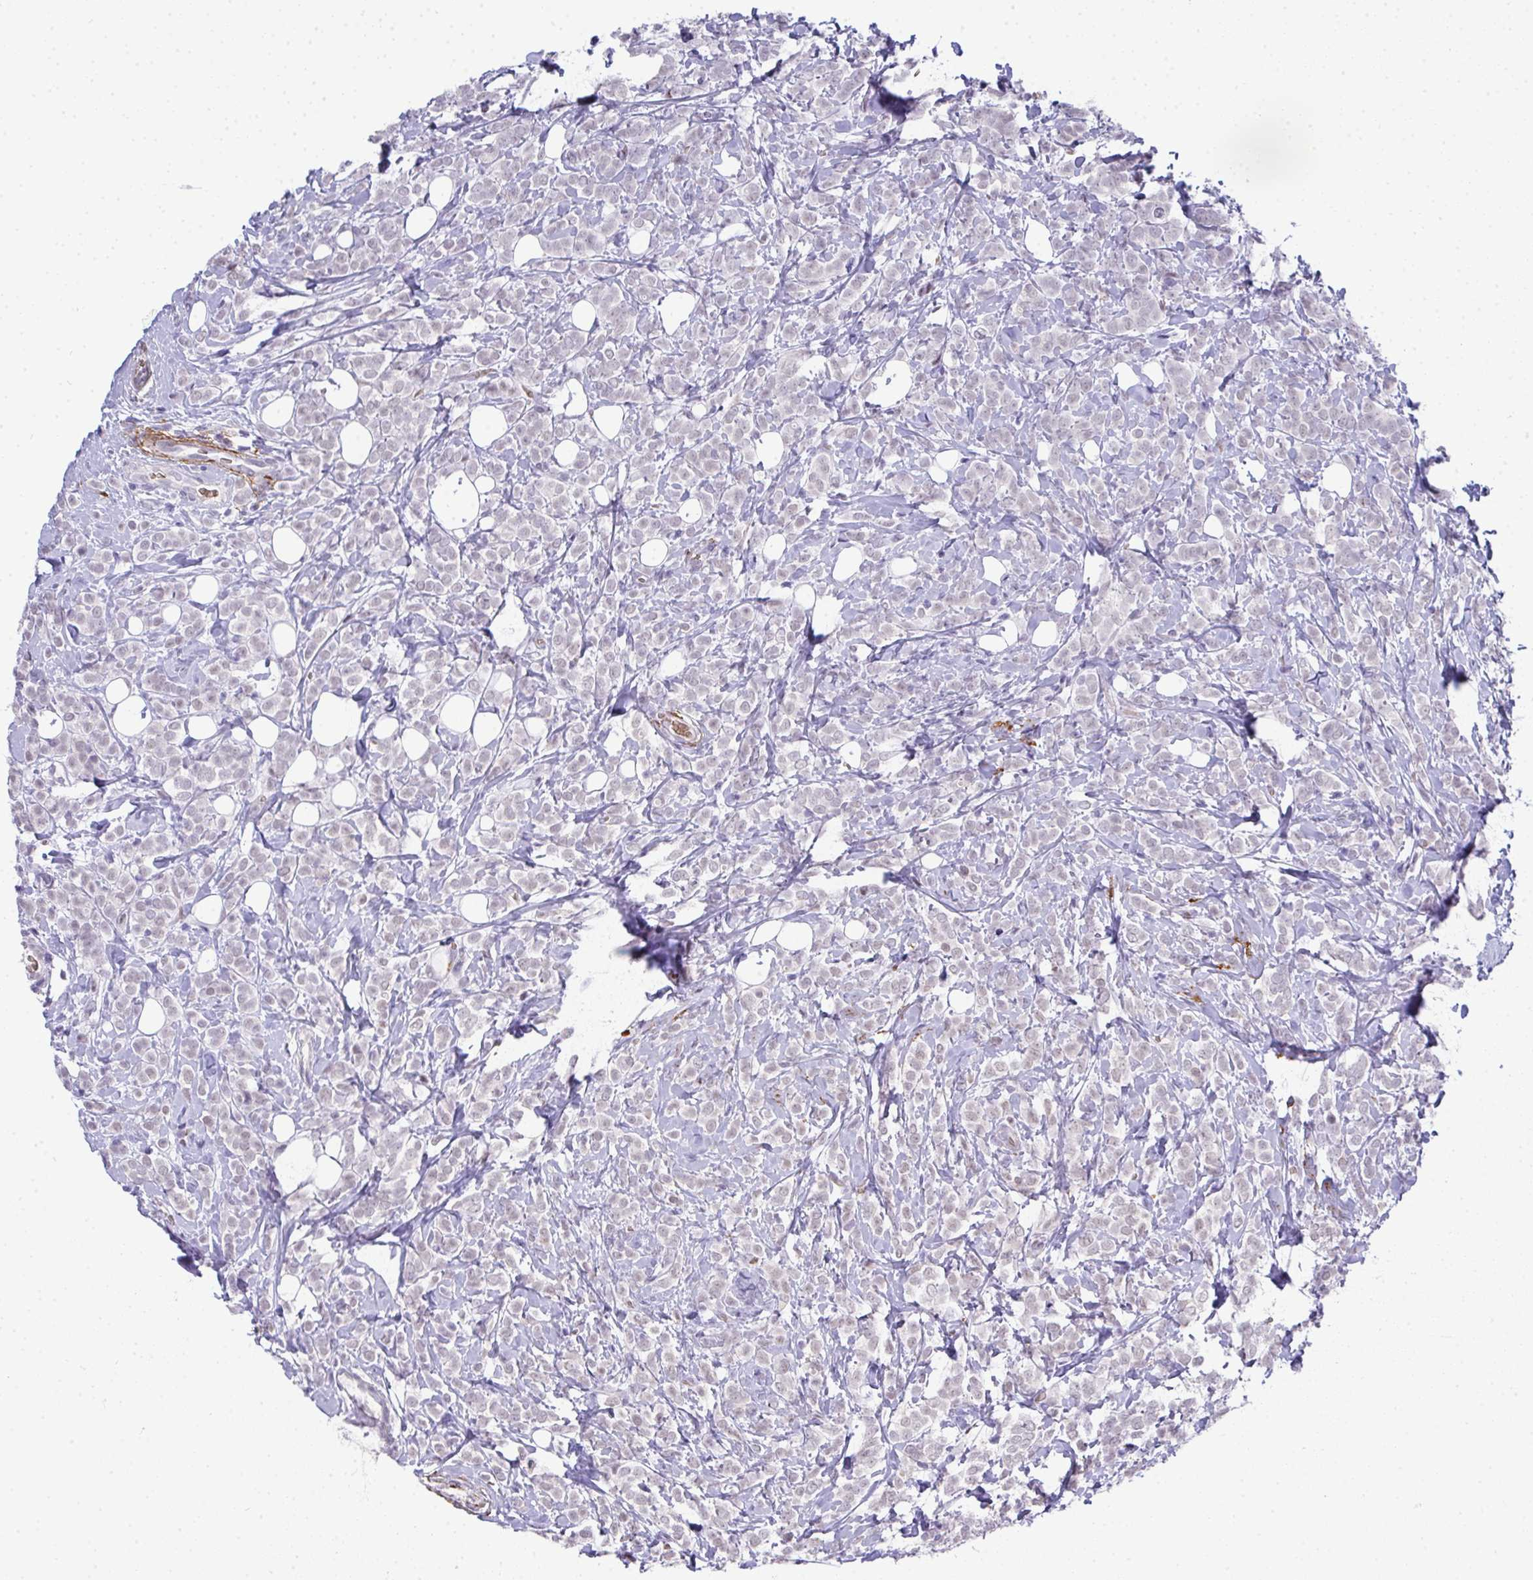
{"staining": {"intensity": "negative", "quantity": "none", "location": "none"}, "tissue": "breast cancer", "cell_type": "Tumor cells", "image_type": "cancer", "snomed": [{"axis": "morphology", "description": "Lobular carcinoma"}, {"axis": "topography", "description": "Breast"}], "caption": "Immunohistochemistry (IHC) histopathology image of neoplastic tissue: breast lobular carcinoma stained with DAB shows no significant protein staining in tumor cells. Nuclei are stained in blue.", "gene": "TNMD", "patient": {"sex": "female", "age": 49}}